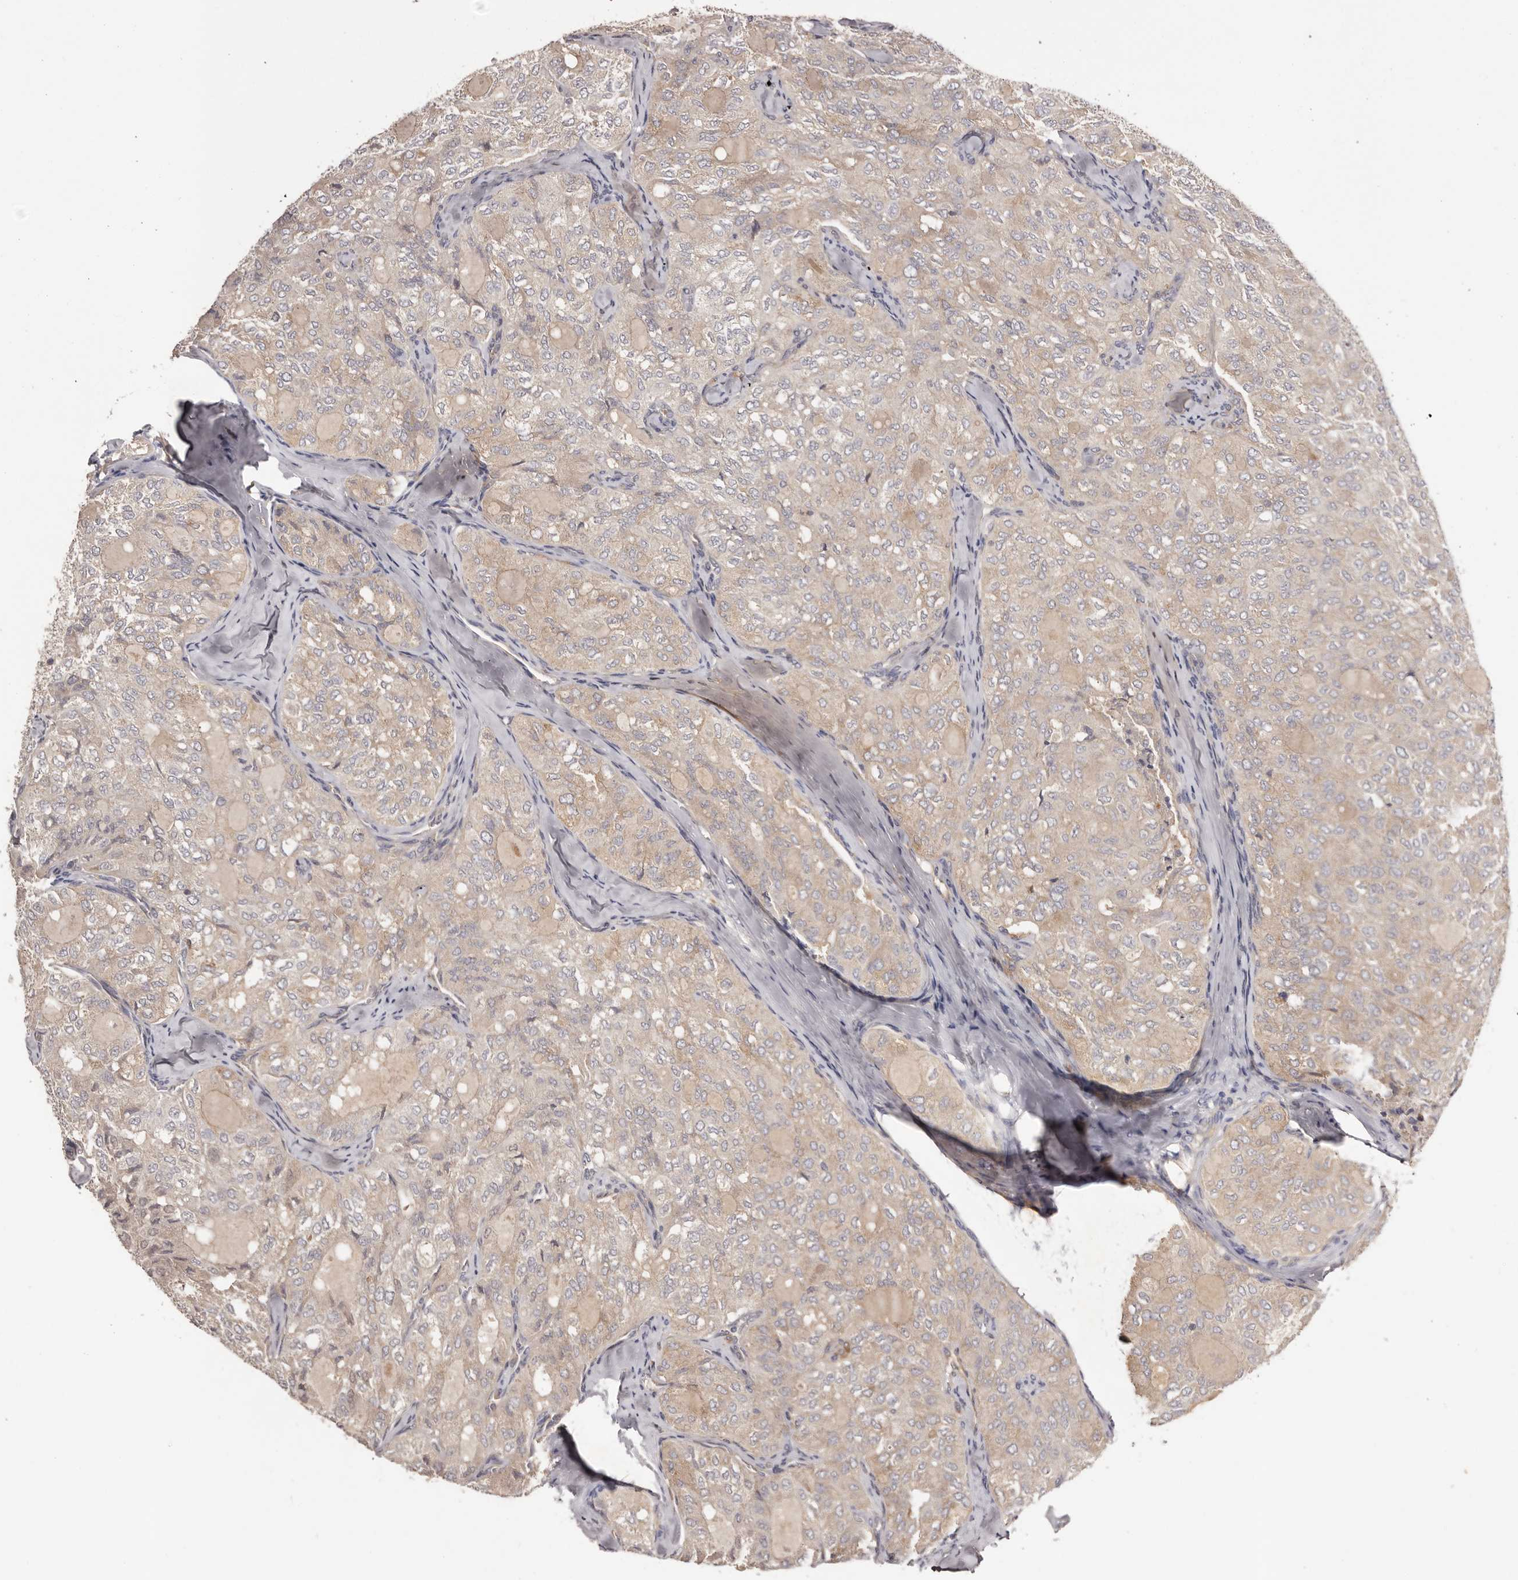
{"staining": {"intensity": "weak", "quantity": "25%-75%", "location": "cytoplasmic/membranous"}, "tissue": "thyroid cancer", "cell_type": "Tumor cells", "image_type": "cancer", "snomed": [{"axis": "morphology", "description": "Follicular adenoma carcinoma, NOS"}, {"axis": "topography", "description": "Thyroid gland"}], "caption": "Thyroid cancer (follicular adenoma carcinoma) was stained to show a protein in brown. There is low levels of weak cytoplasmic/membranous expression in approximately 25%-75% of tumor cells.", "gene": "LTV1", "patient": {"sex": "male", "age": 75}}